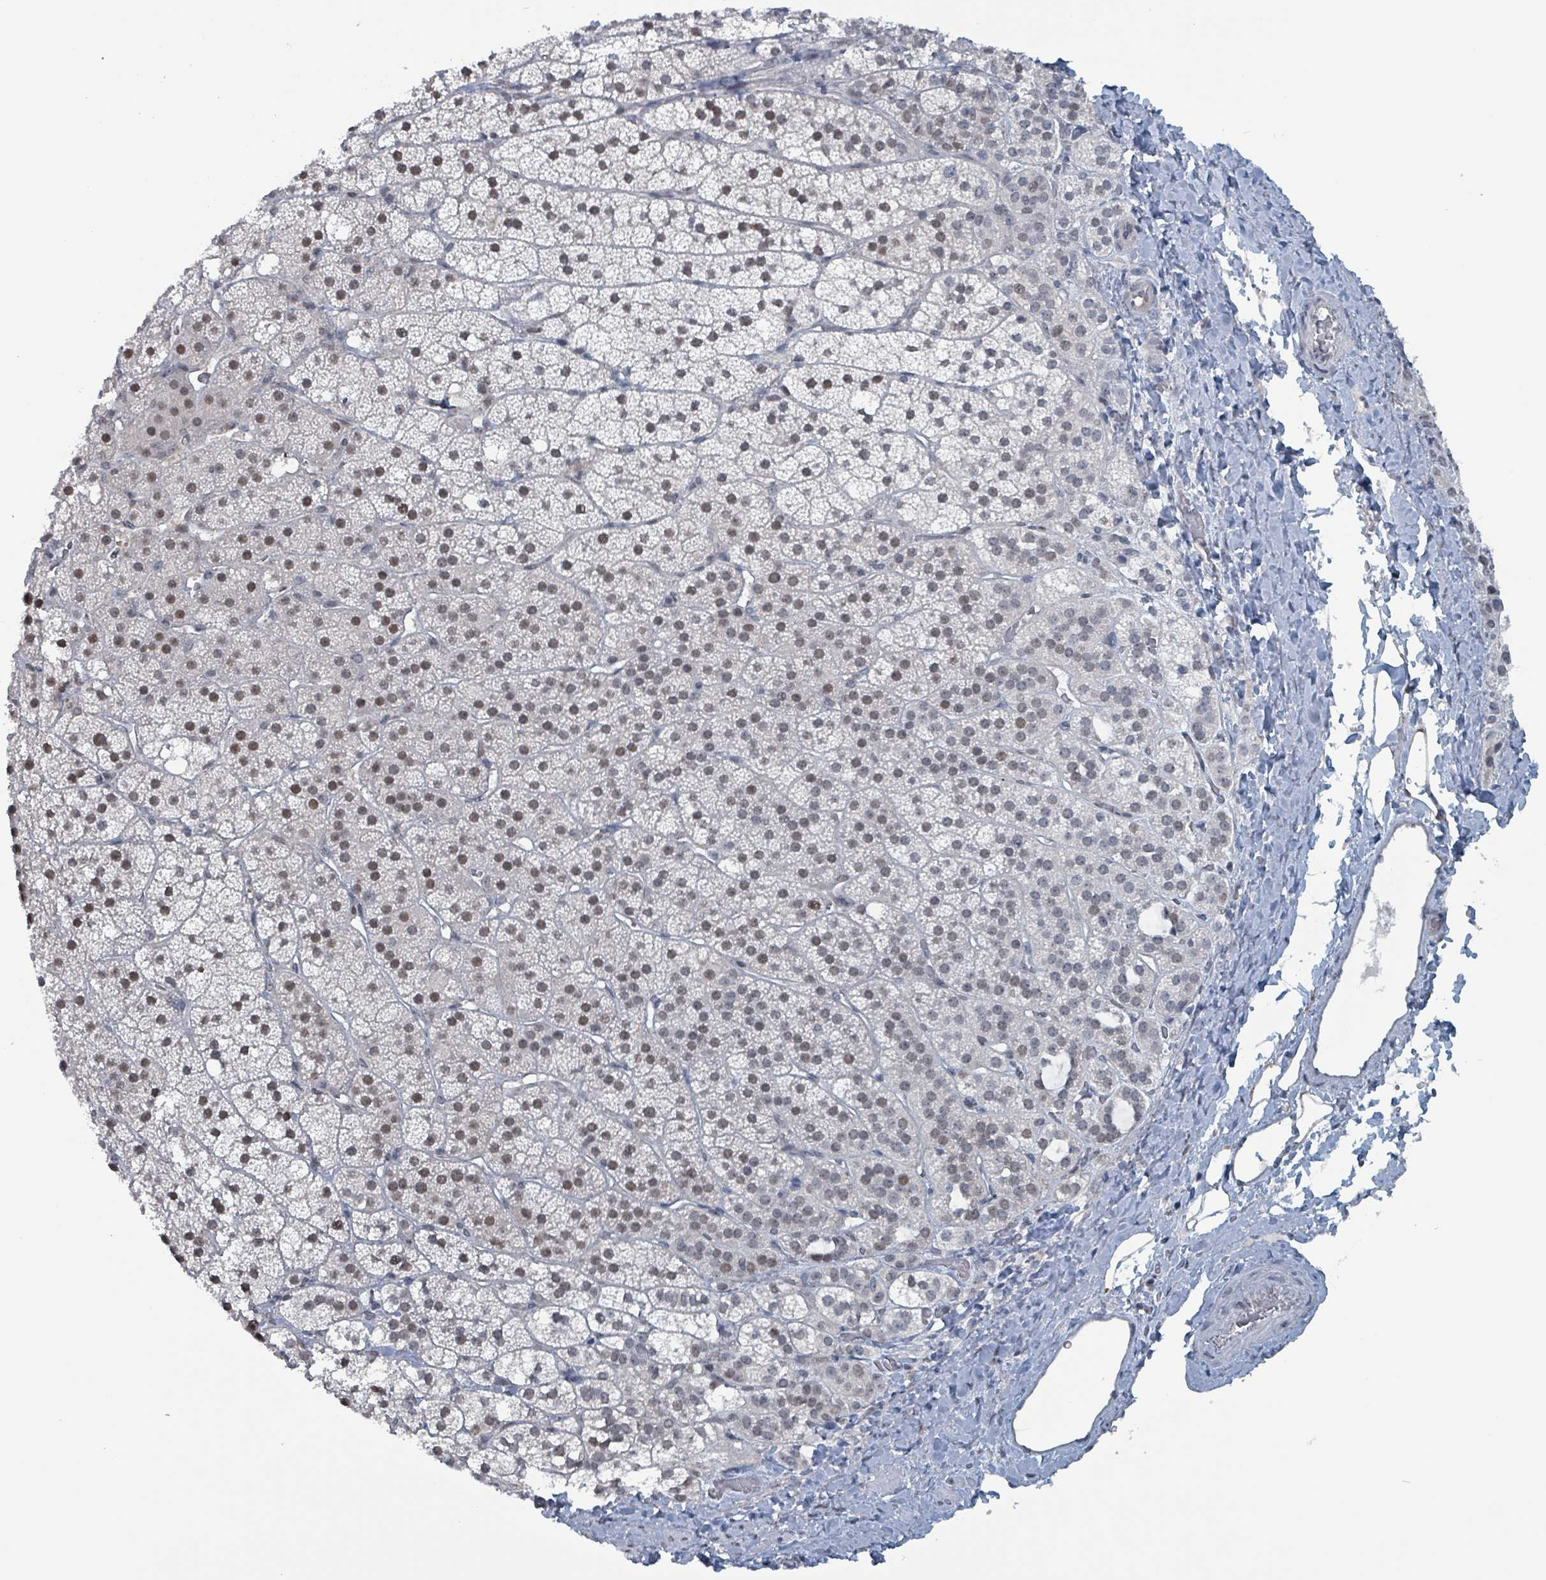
{"staining": {"intensity": "weak", "quantity": "25%-75%", "location": "nuclear"}, "tissue": "adrenal gland", "cell_type": "Glandular cells", "image_type": "normal", "snomed": [{"axis": "morphology", "description": "Normal tissue, NOS"}, {"axis": "topography", "description": "Adrenal gland"}], "caption": "Glandular cells reveal low levels of weak nuclear staining in about 25%-75% of cells in benign human adrenal gland.", "gene": "BIVM", "patient": {"sex": "male", "age": 53}}